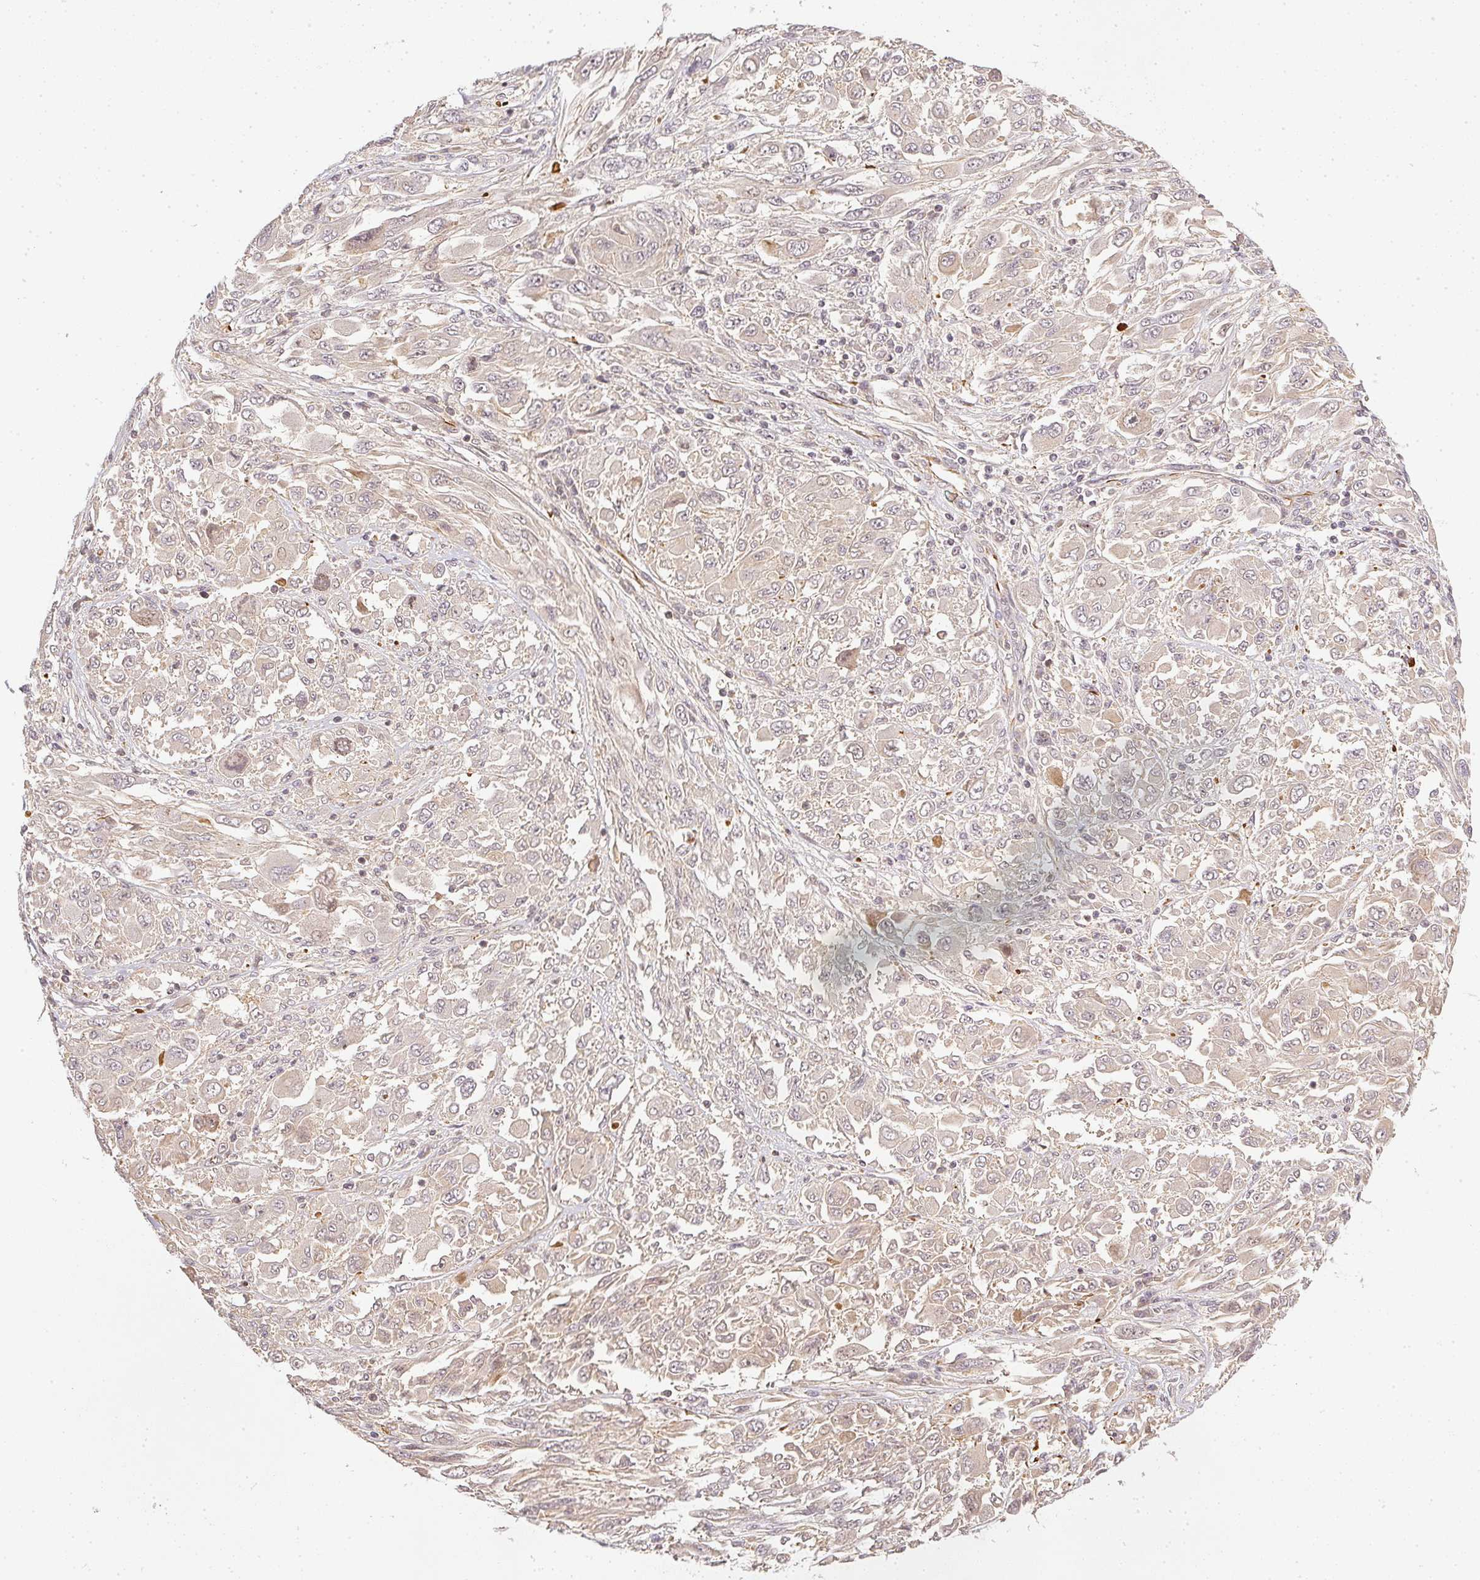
{"staining": {"intensity": "negative", "quantity": "none", "location": "none"}, "tissue": "melanoma", "cell_type": "Tumor cells", "image_type": "cancer", "snomed": [{"axis": "morphology", "description": "Malignant melanoma, NOS"}, {"axis": "topography", "description": "Skin"}], "caption": "Malignant melanoma was stained to show a protein in brown. There is no significant expression in tumor cells.", "gene": "SERPINE1", "patient": {"sex": "female", "age": 91}}